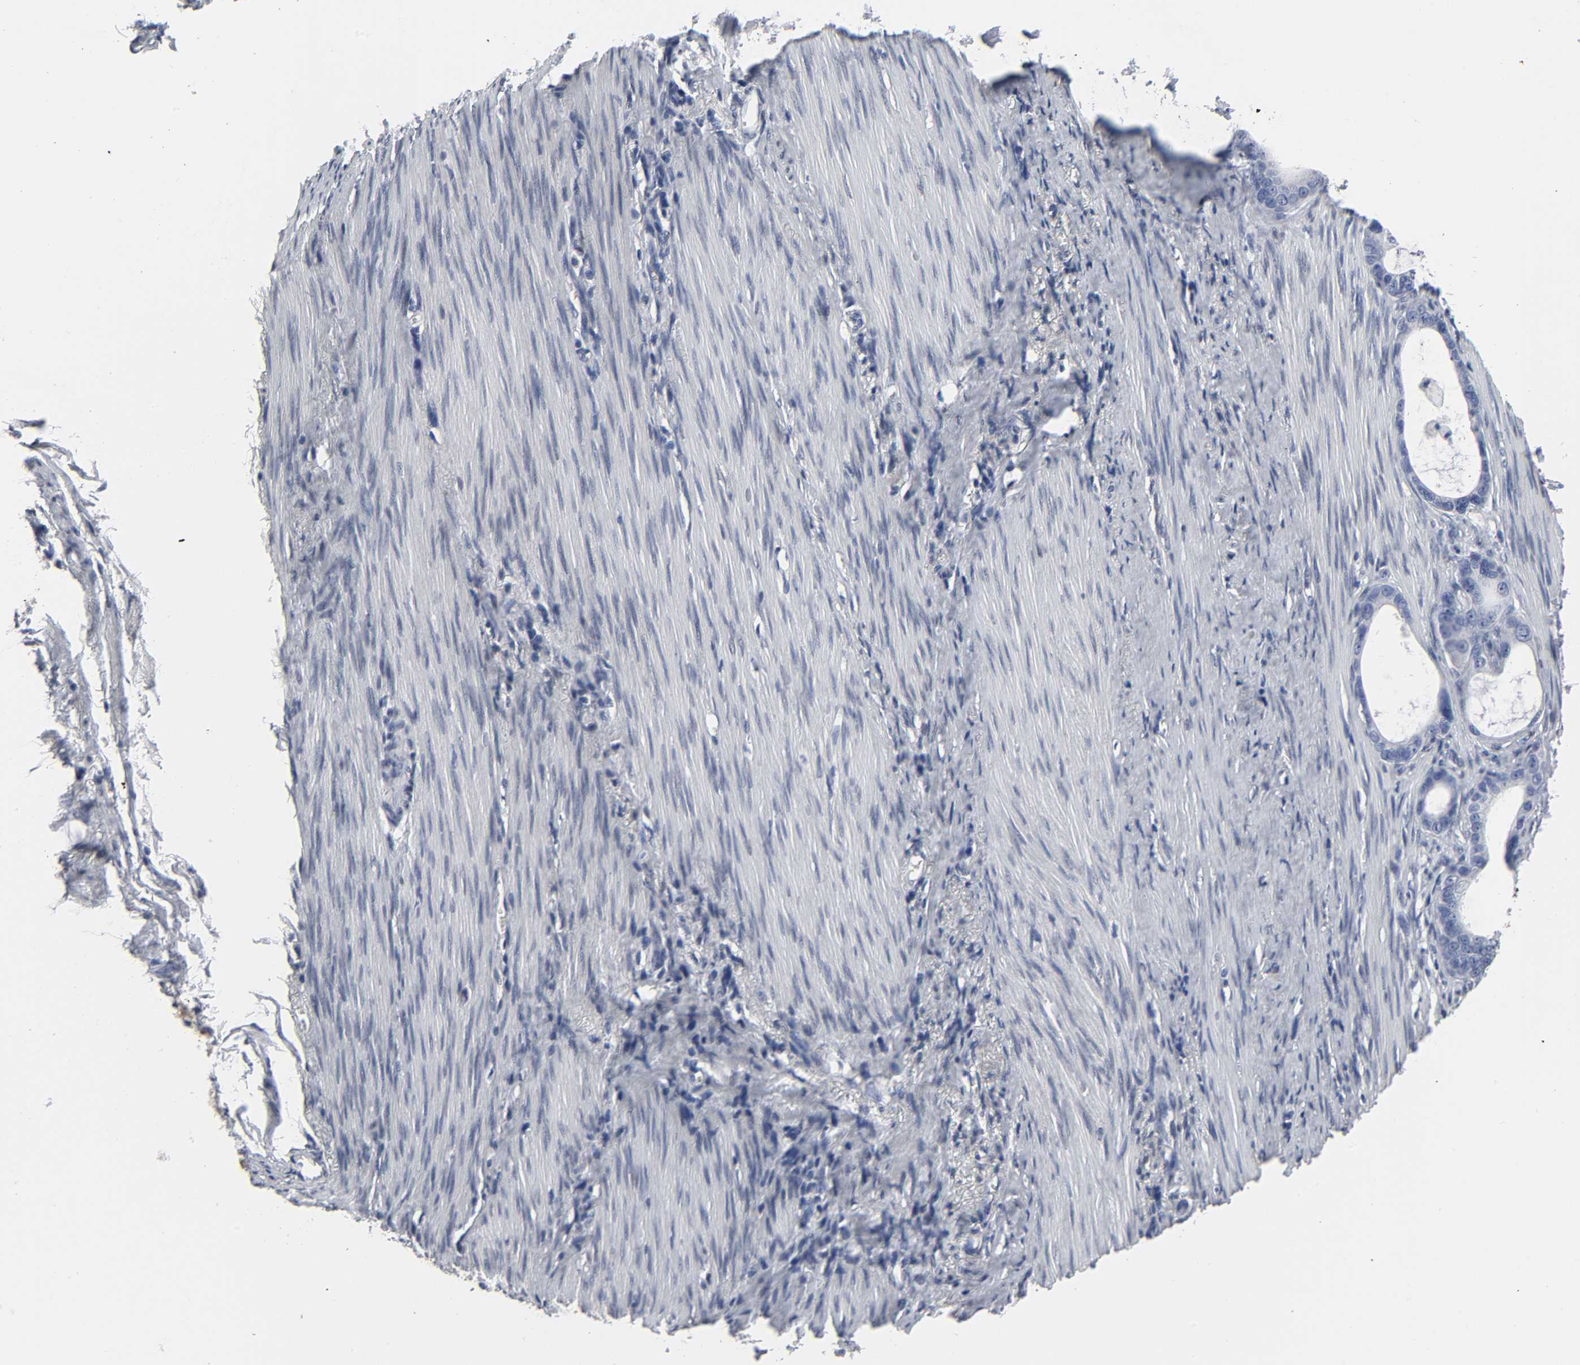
{"staining": {"intensity": "negative", "quantity": "none", "location": "none"}, "tissue": "stomach cancer", "cell_type": "Tumor cells", "image_type": "cancer", "snomed": [{"axis": "morphology", "description": "Adenocarcinoma, NOS"}, {"axis": "topography", "description": "Stomach"}], "caption": "Image shows no significant protein expression in tumor cells of adenocarcinoma (stomach). (Immunohistochemistry (ihc), brightfield microscopy, high magnification).", "gene": "SALL2", "patient": {"sex": "female", "age": 75}}